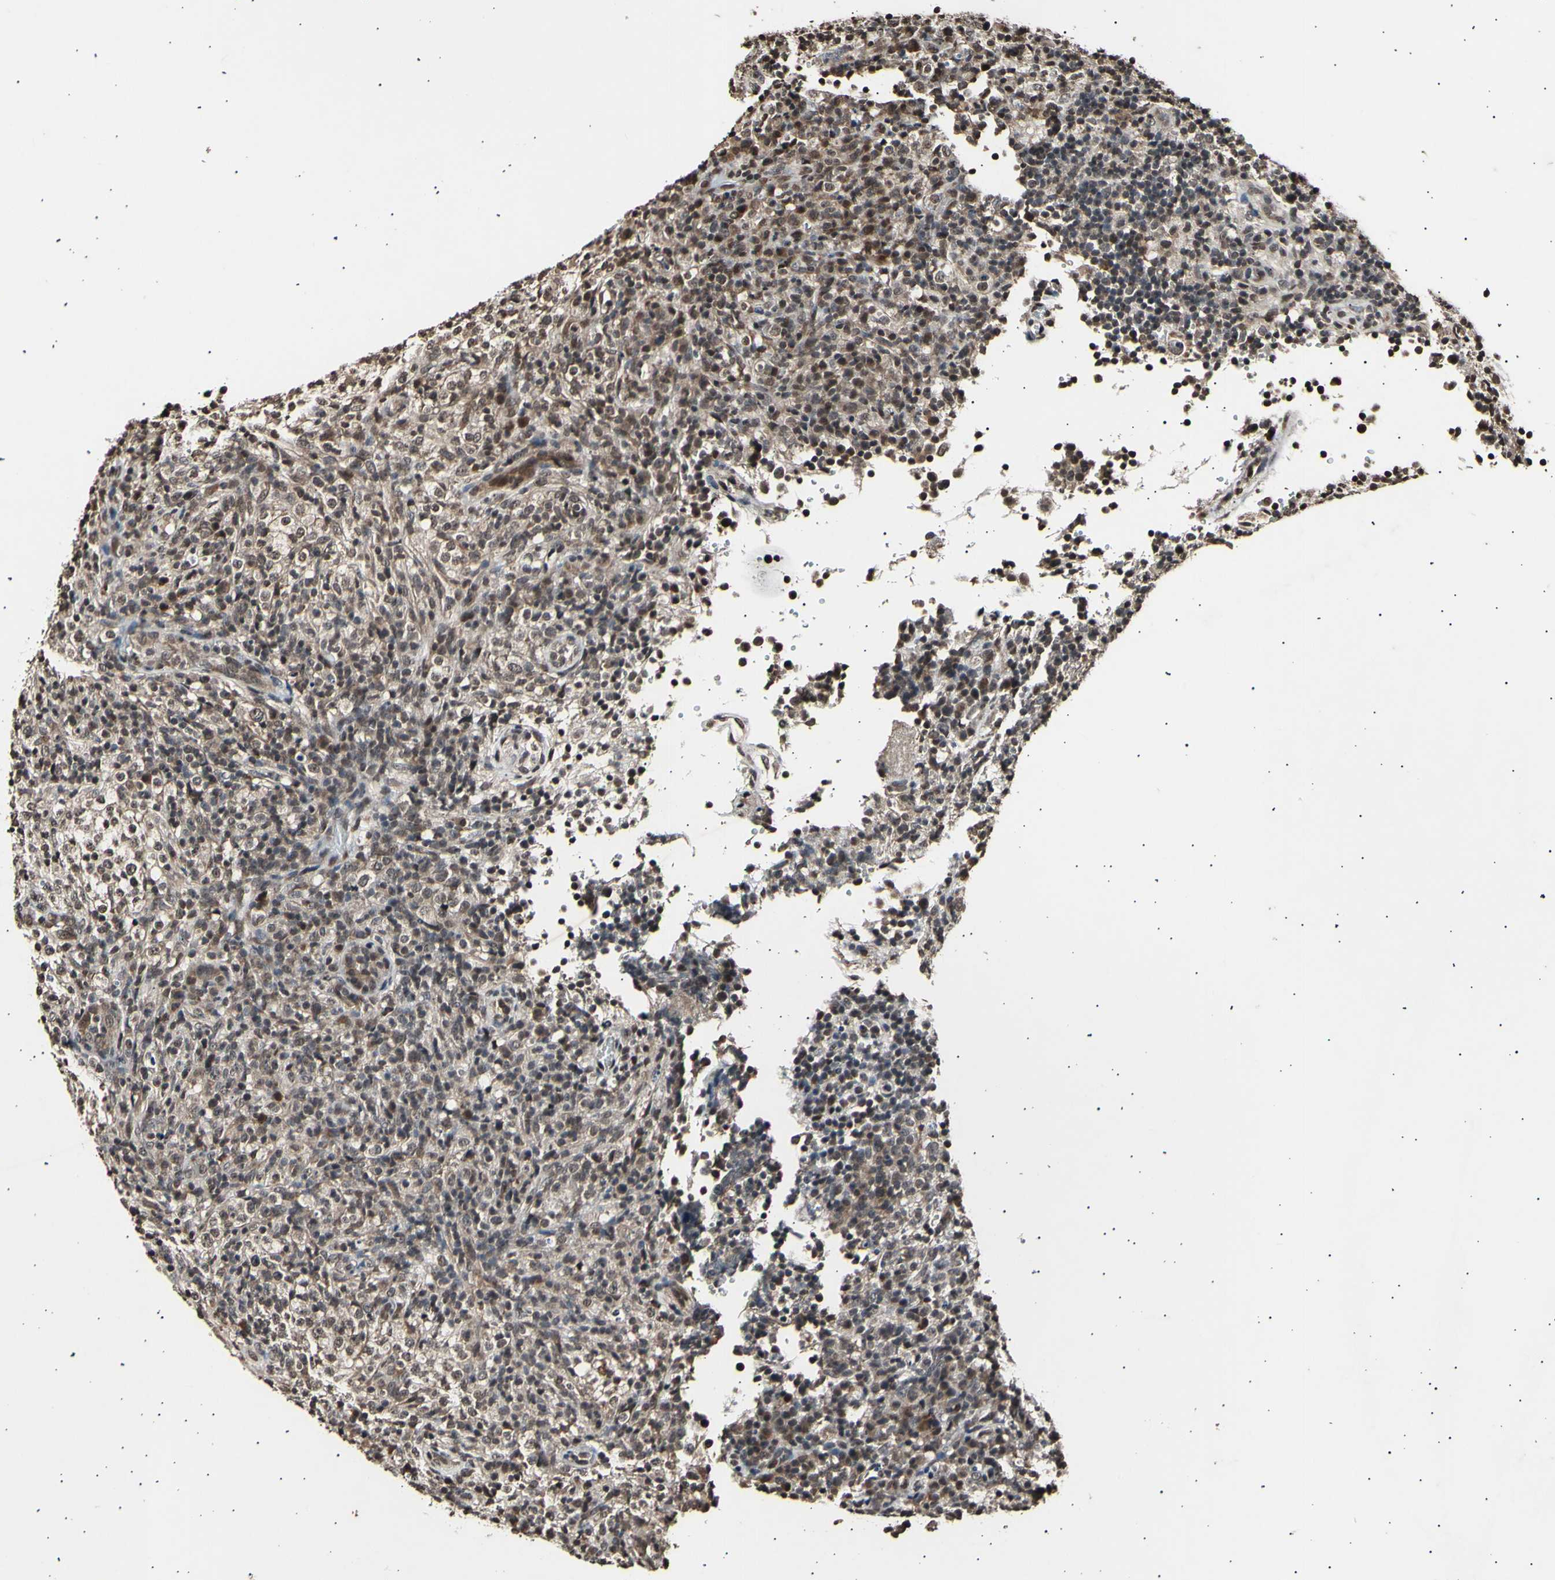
{"staining": {"intensity": "weak", "quantity": "25%-75%", "location": "nuclear"}, "tissue": "lymphoma", "cell_type": "Tumor cells", "image_type": "cancer", "snomed": [{"axis": "morphology", "description": "Malignant lymphoma, non-Hodgkin's type, High grade"}, {"axis": "topography", "description": "Lymph node"}], "caption": "Tumor cells show low levels of weak nuclear expression in approximately 25%-75% of cells in human malignant lymphoma, non-Hodgkin's type (high-grade). The staining was performed using DAB (3,3'-diaminobenzidine) to visualize the protein expression in brown, while the nuclei were stained in blue with hematoxylin (Magnification: 20x).", "gene": "ANAPC7", "patient": {"sex": "female", "age": 76}}